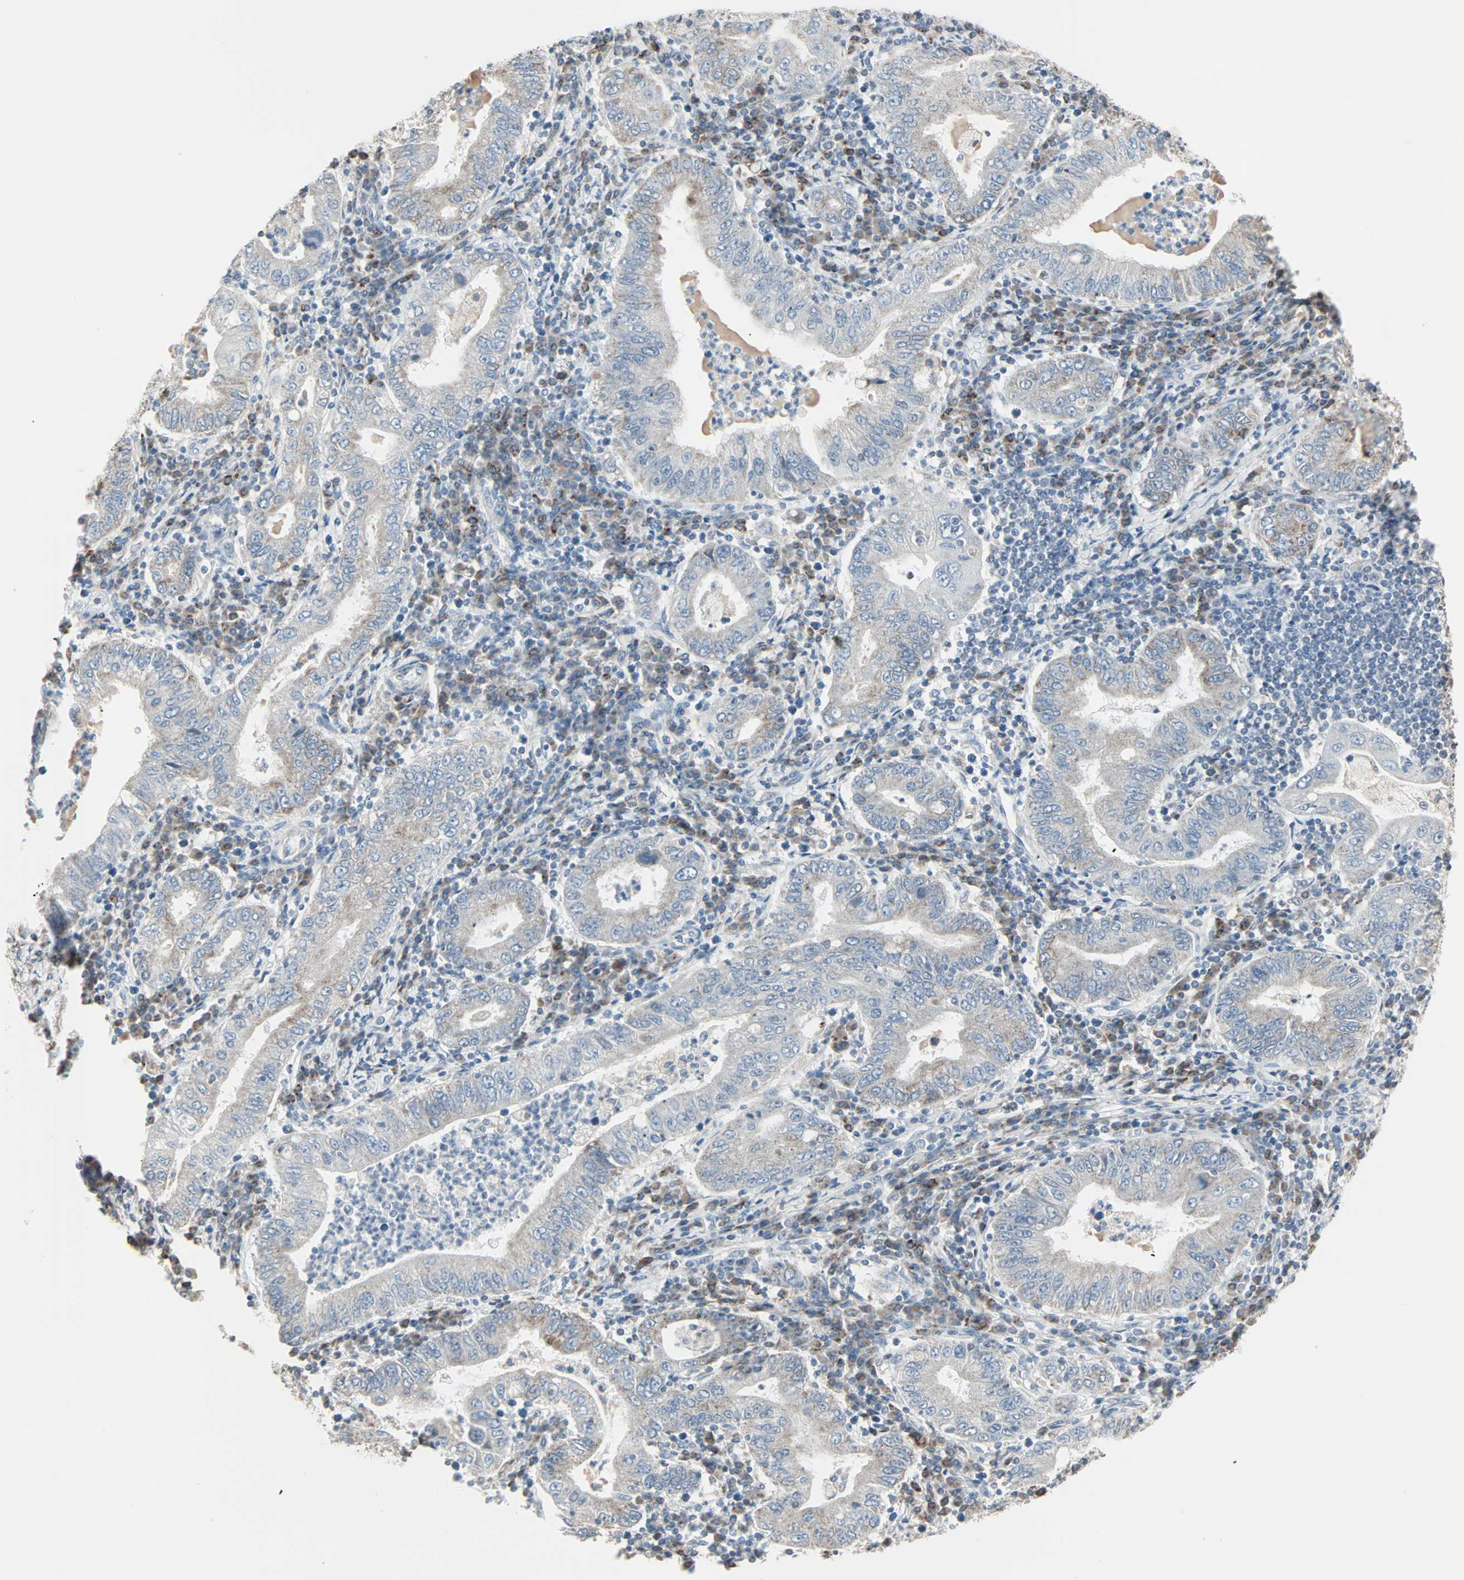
{"staining": {"intensity": "weak", "quantity": "<25%", "location": "cytoplasmic/membranous"}, "tissue": "stomach cancer", "cell_type": "Tumor cells", "image_type": "cancer", "snomed": [{"axis": "morphology", "description": "Normal tissue, NOS"}, {"axis": "morphology", "description": "Adenocarcinoma, NOS"}, {"axis": "topography", "description": "Esophagus"}, {"axis": "topography", "description": "Stomach, upper"}, {"axis": "topography", "description": "Peripheral nerve tissue"}], "caption": "The photomicrograph demonstrates no significant expression in tumor cells of stomach cancer (adenocarcinoma). (IHC, brightfield microscopy, high magnification).", "gene": "IDH2", "patient": {"sex": "male", "age": 62}}